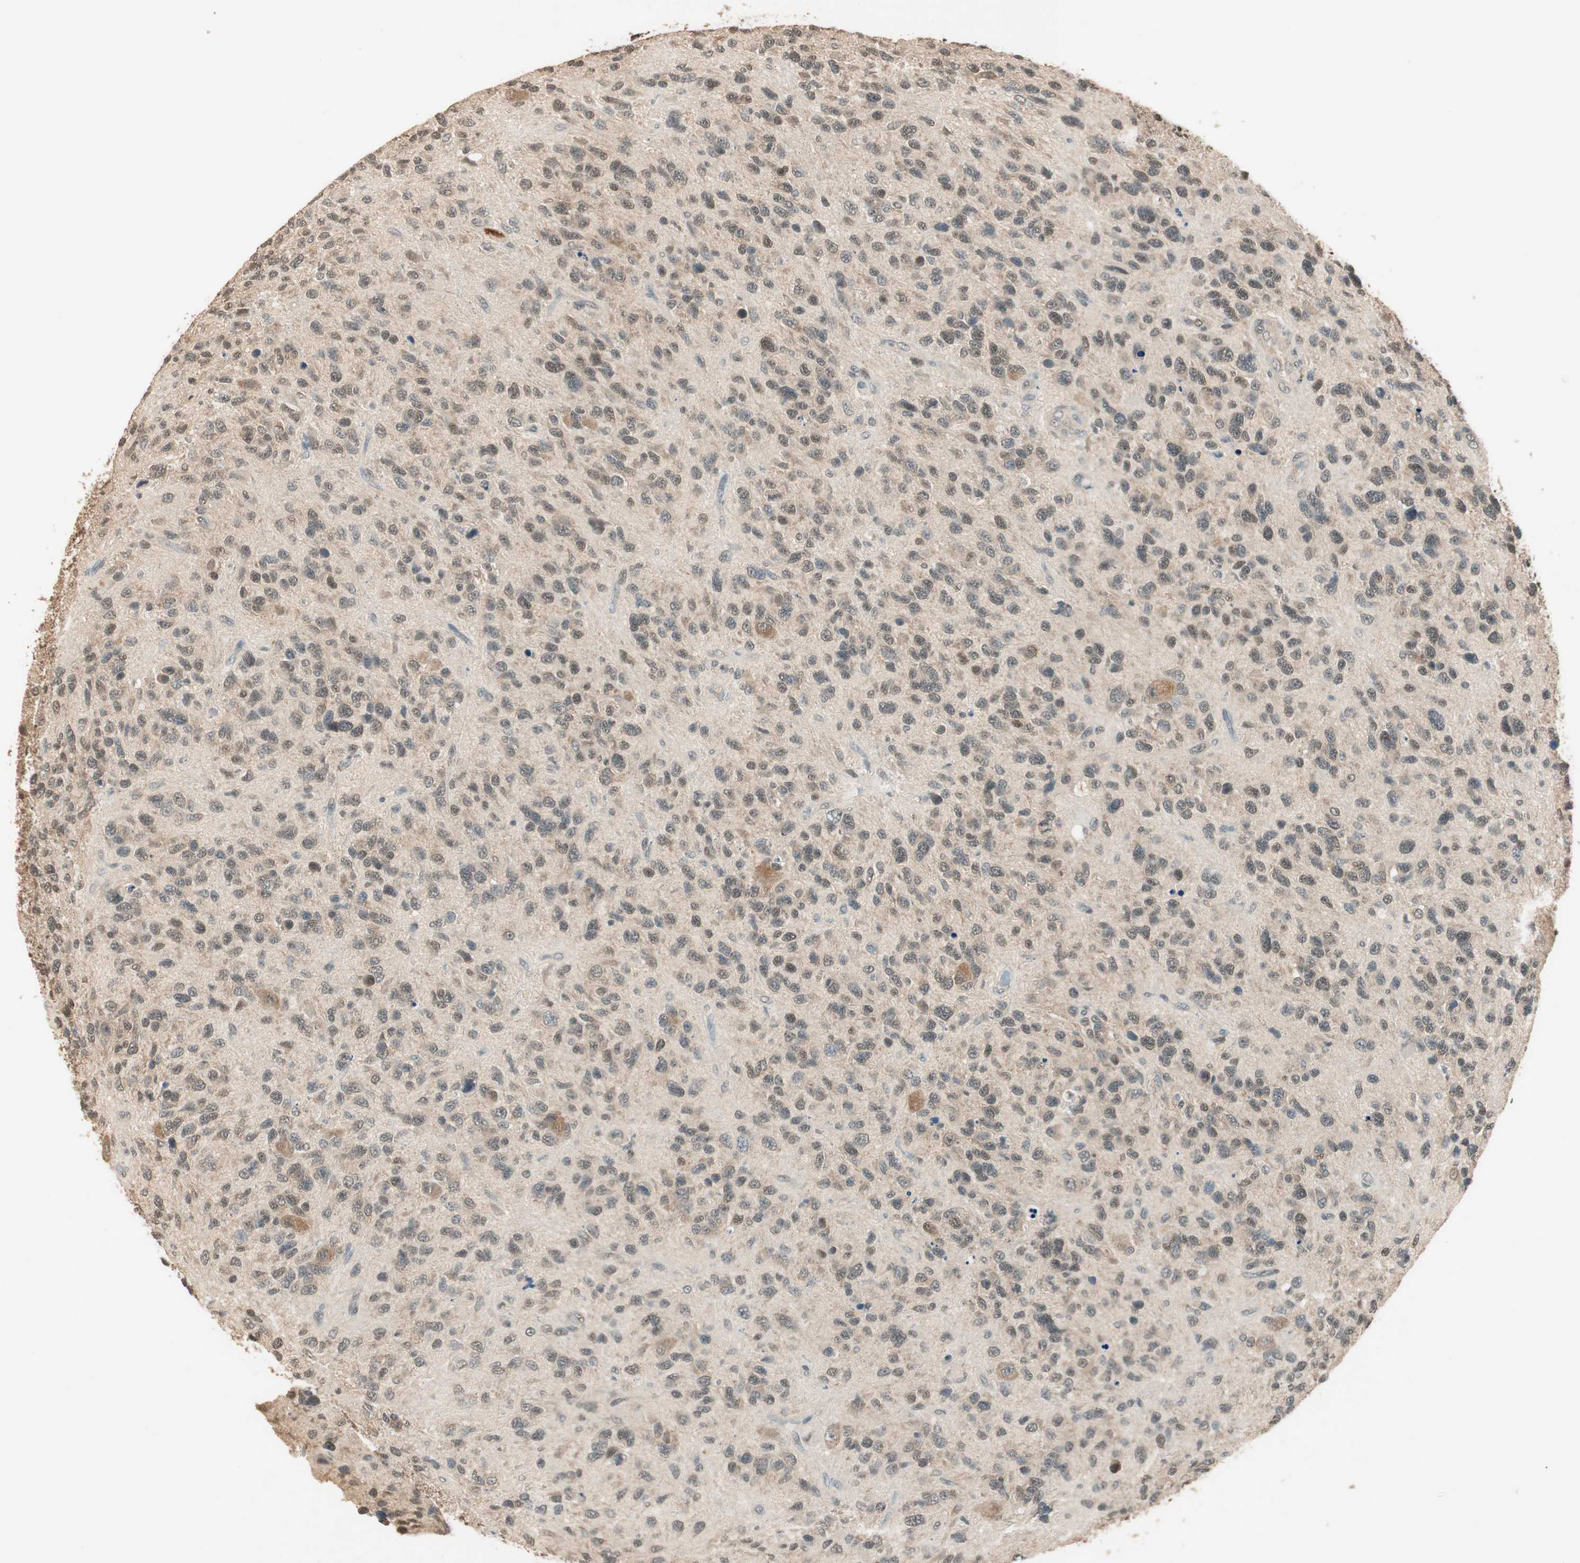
{"staining": {"intensity": "weak", "quantity": "<25%", "location": "cytoplasmic/membranous,nuclear"}, "tissue": "glioma", "cell_type": "Tumor cells", "image_type": "cancer", "snomed": [{"axis": "morphology", "description": "Glioma, malignant, High grade"}, {"axis": "topography", "description": "Brain"}], "caption": "IHC micrograph of human malignant glioma (high-grade) stained for a protein (brown), which demonstrates no positivity in tumor cells.", "gene": "USP5", "patient": {"sex": "female", "age": 58}}